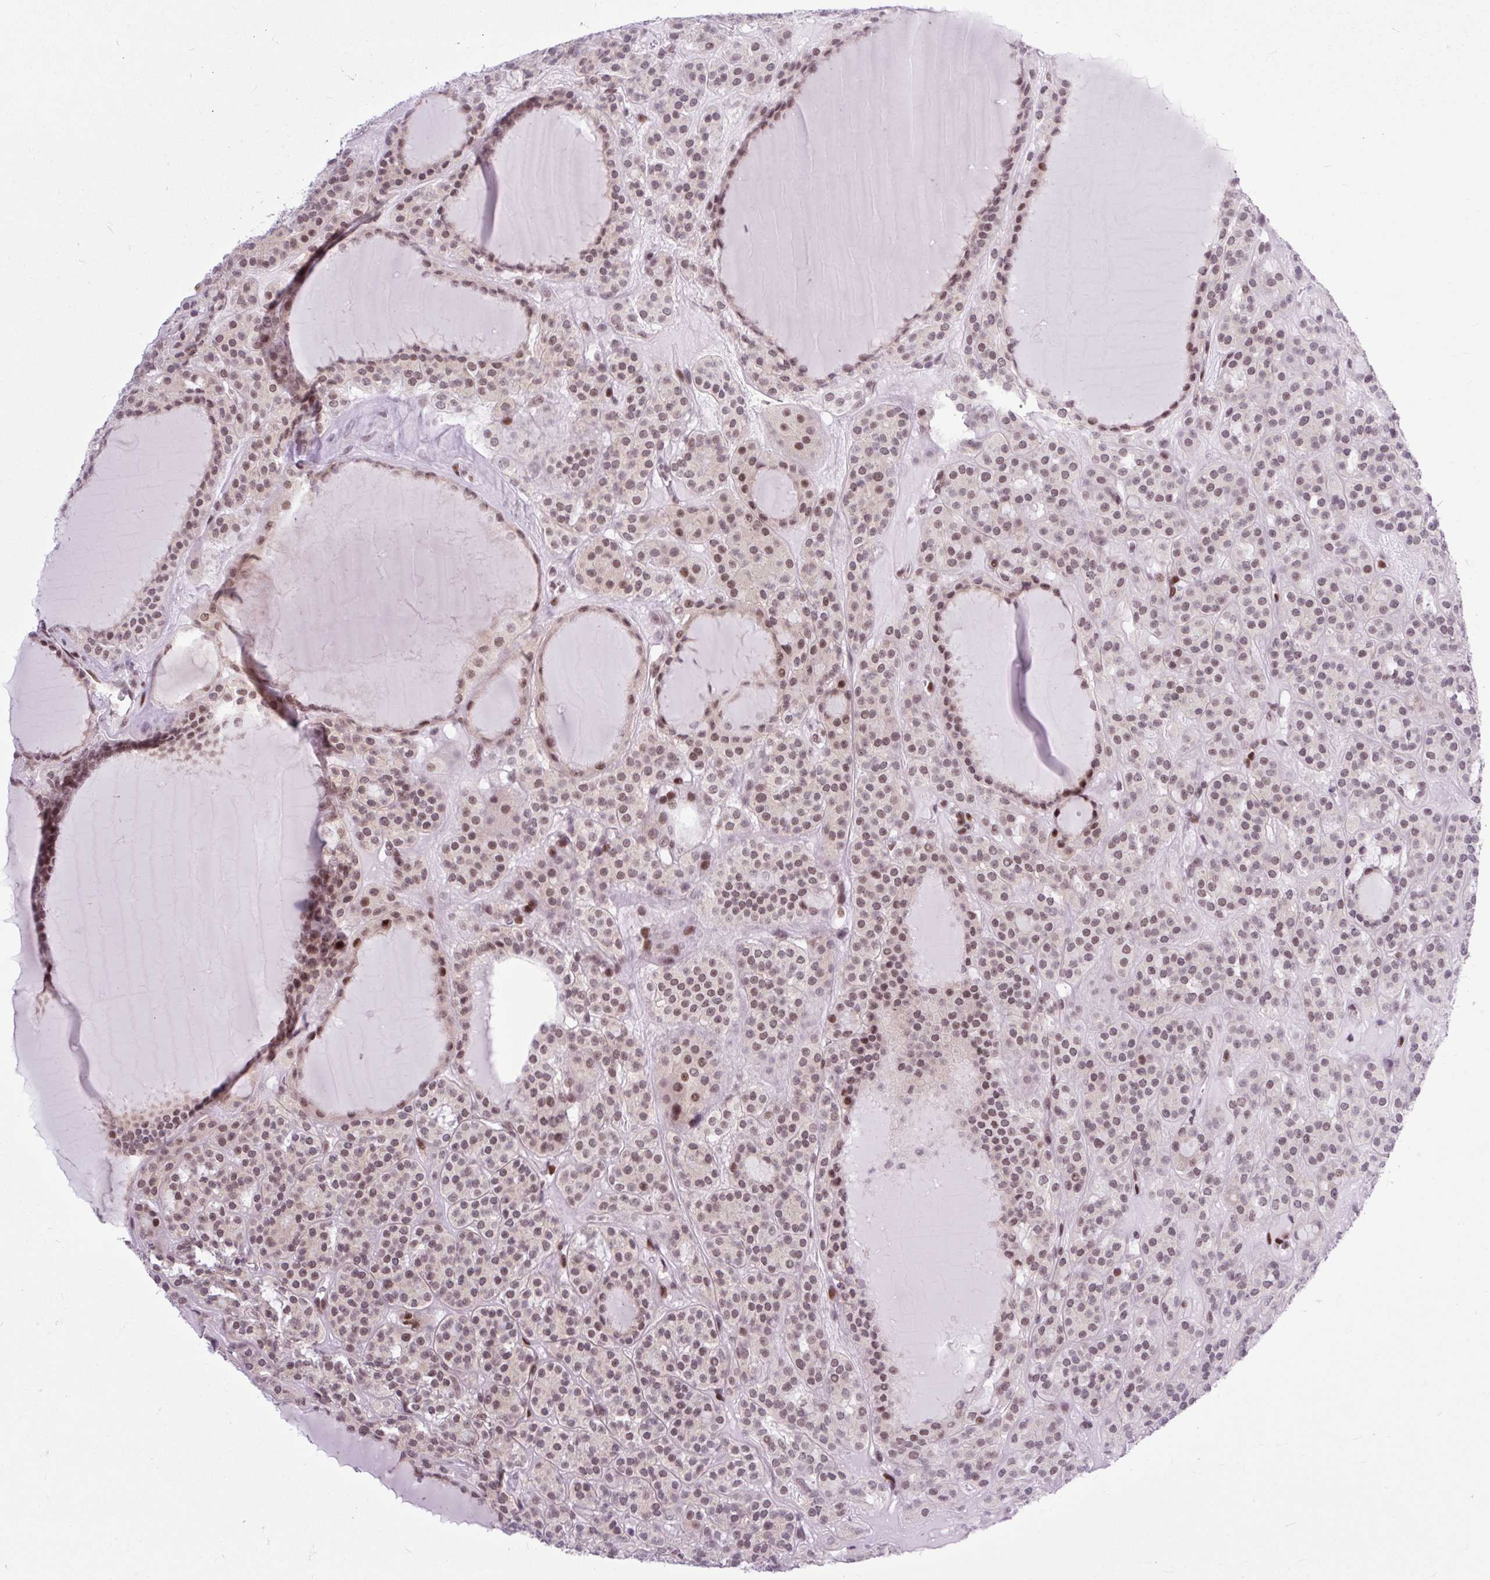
{"staining": {"intensity": "moderate", "quantity": ">75%", "location": "nuclear"}, "tissue": "thyroid cancer", "cell_type": "Tumor cells", "image_type": "cancer", "snomed": [{"axis": "morphology", "description": "Follicular adenoma carcinoma, NOS"}, {"axis": "topography", "description": "Thyroid gland"}], "caption": "An image of thyroid cancer stained for a protein exhibits moderate nuclear brown staining in tumor cells.", "gene": "CLK2", "patient": {"sex": "female", "age": 63}}